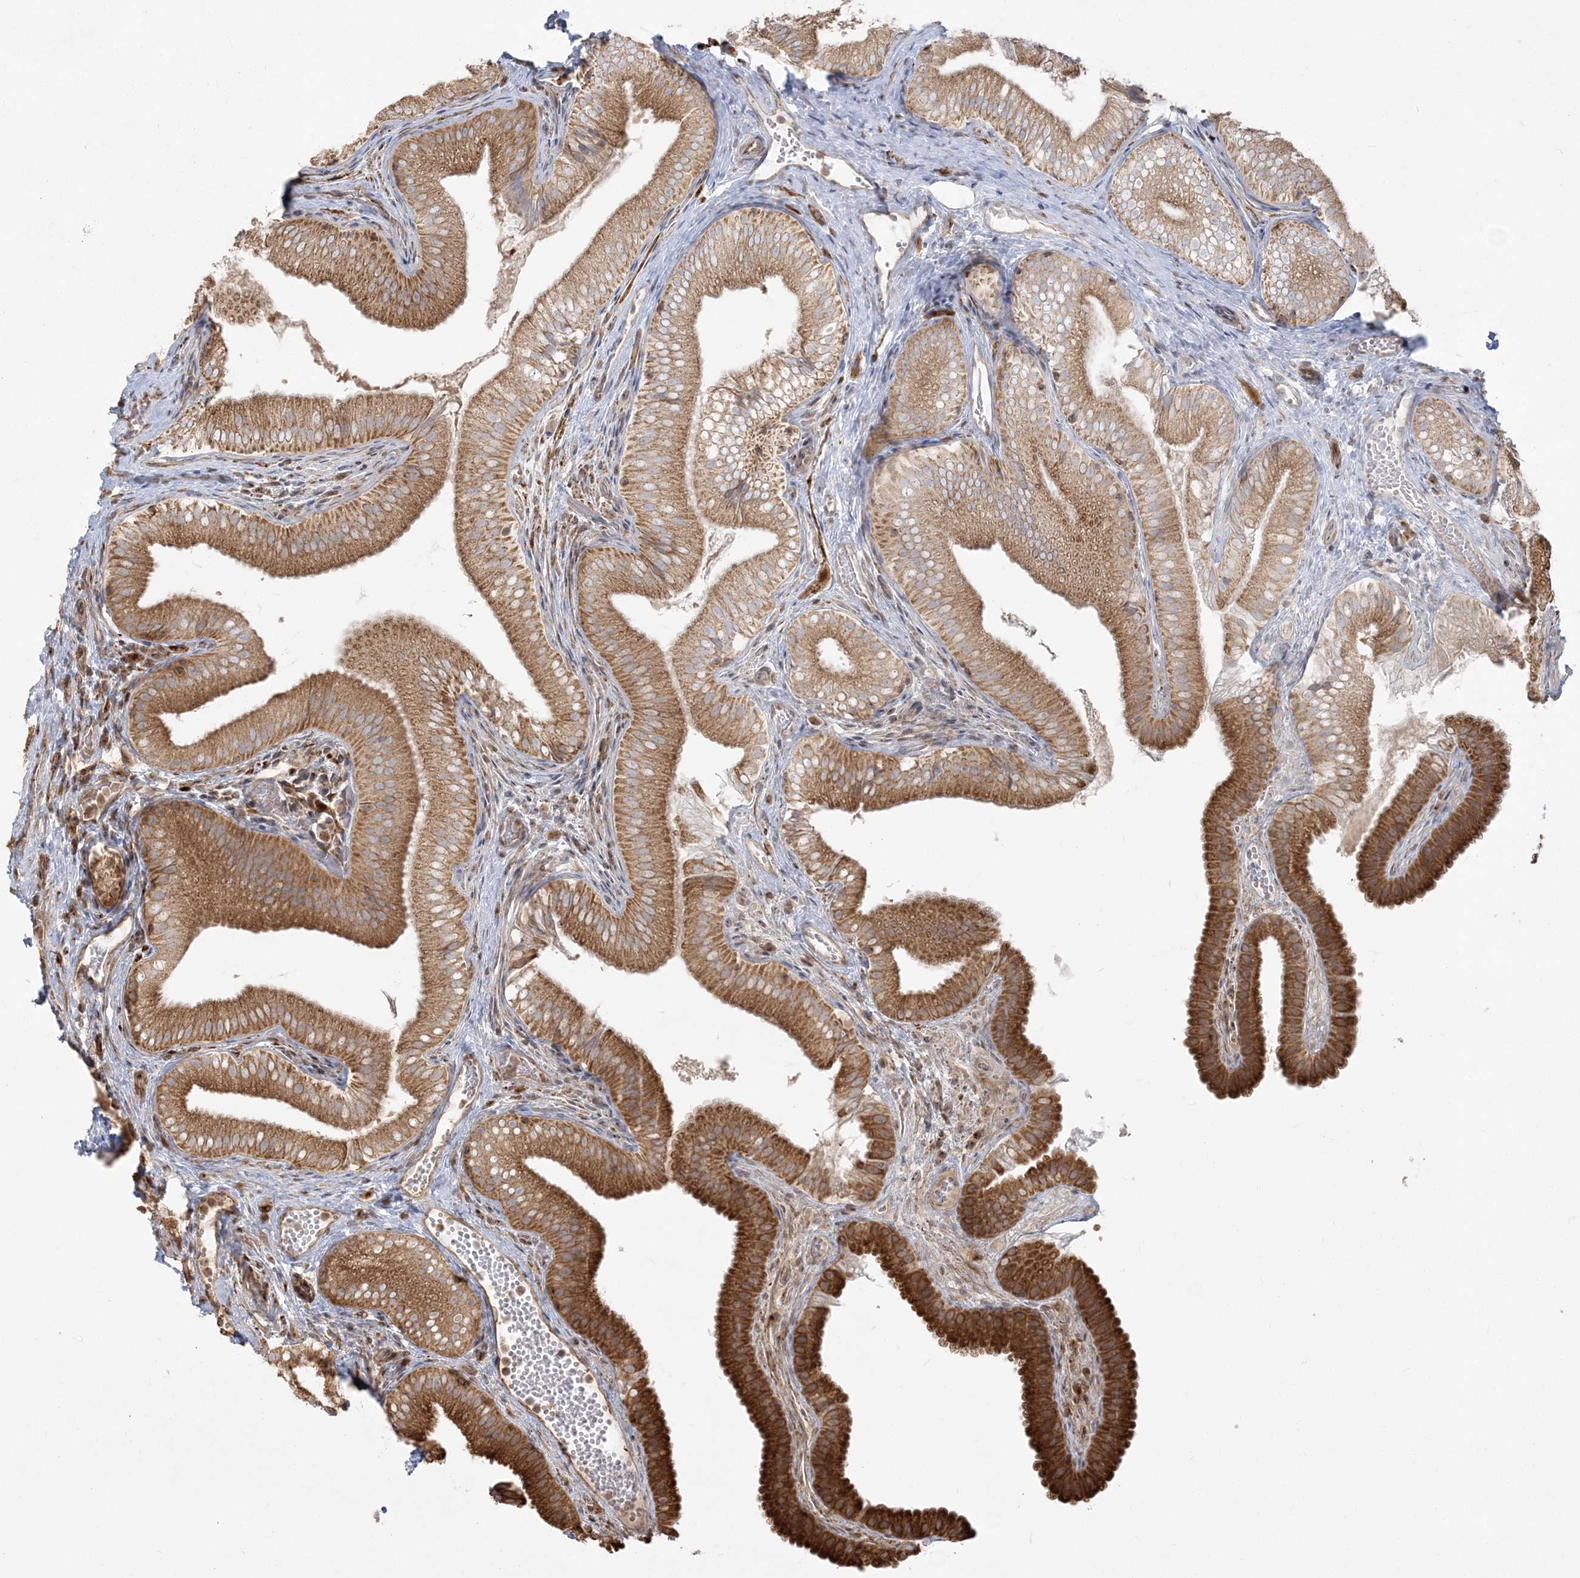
{"staining": {"intensity": "strong", "quantity": ">75%", "location": "cytoplasmic/membranous"}, "tissue": "gallbladder", "cell_type": "Glandular cells", "image_type": "normal", "snomed": [{"axis": "morphology", "description": "Normal tissue, NOS"}, {"axis": "topography", "description": "Gallbladder"}], "caption": "DAB (3,3'-diaminobenzidine) immunohistochemical staining of normal human gallbladder demonstrates strong cytoplasmic/membranous protein staining in approximately >75% of glandular cells. The staining was performed using DAB (3,3'-diaminobenzidine) to visualize the protein expression in brown, while the nuclei were stained in blue with hematoxylin (Magnification: 20x).", "gene": "ZC3H6", "patient": {"sex": "female", "age": 30}}